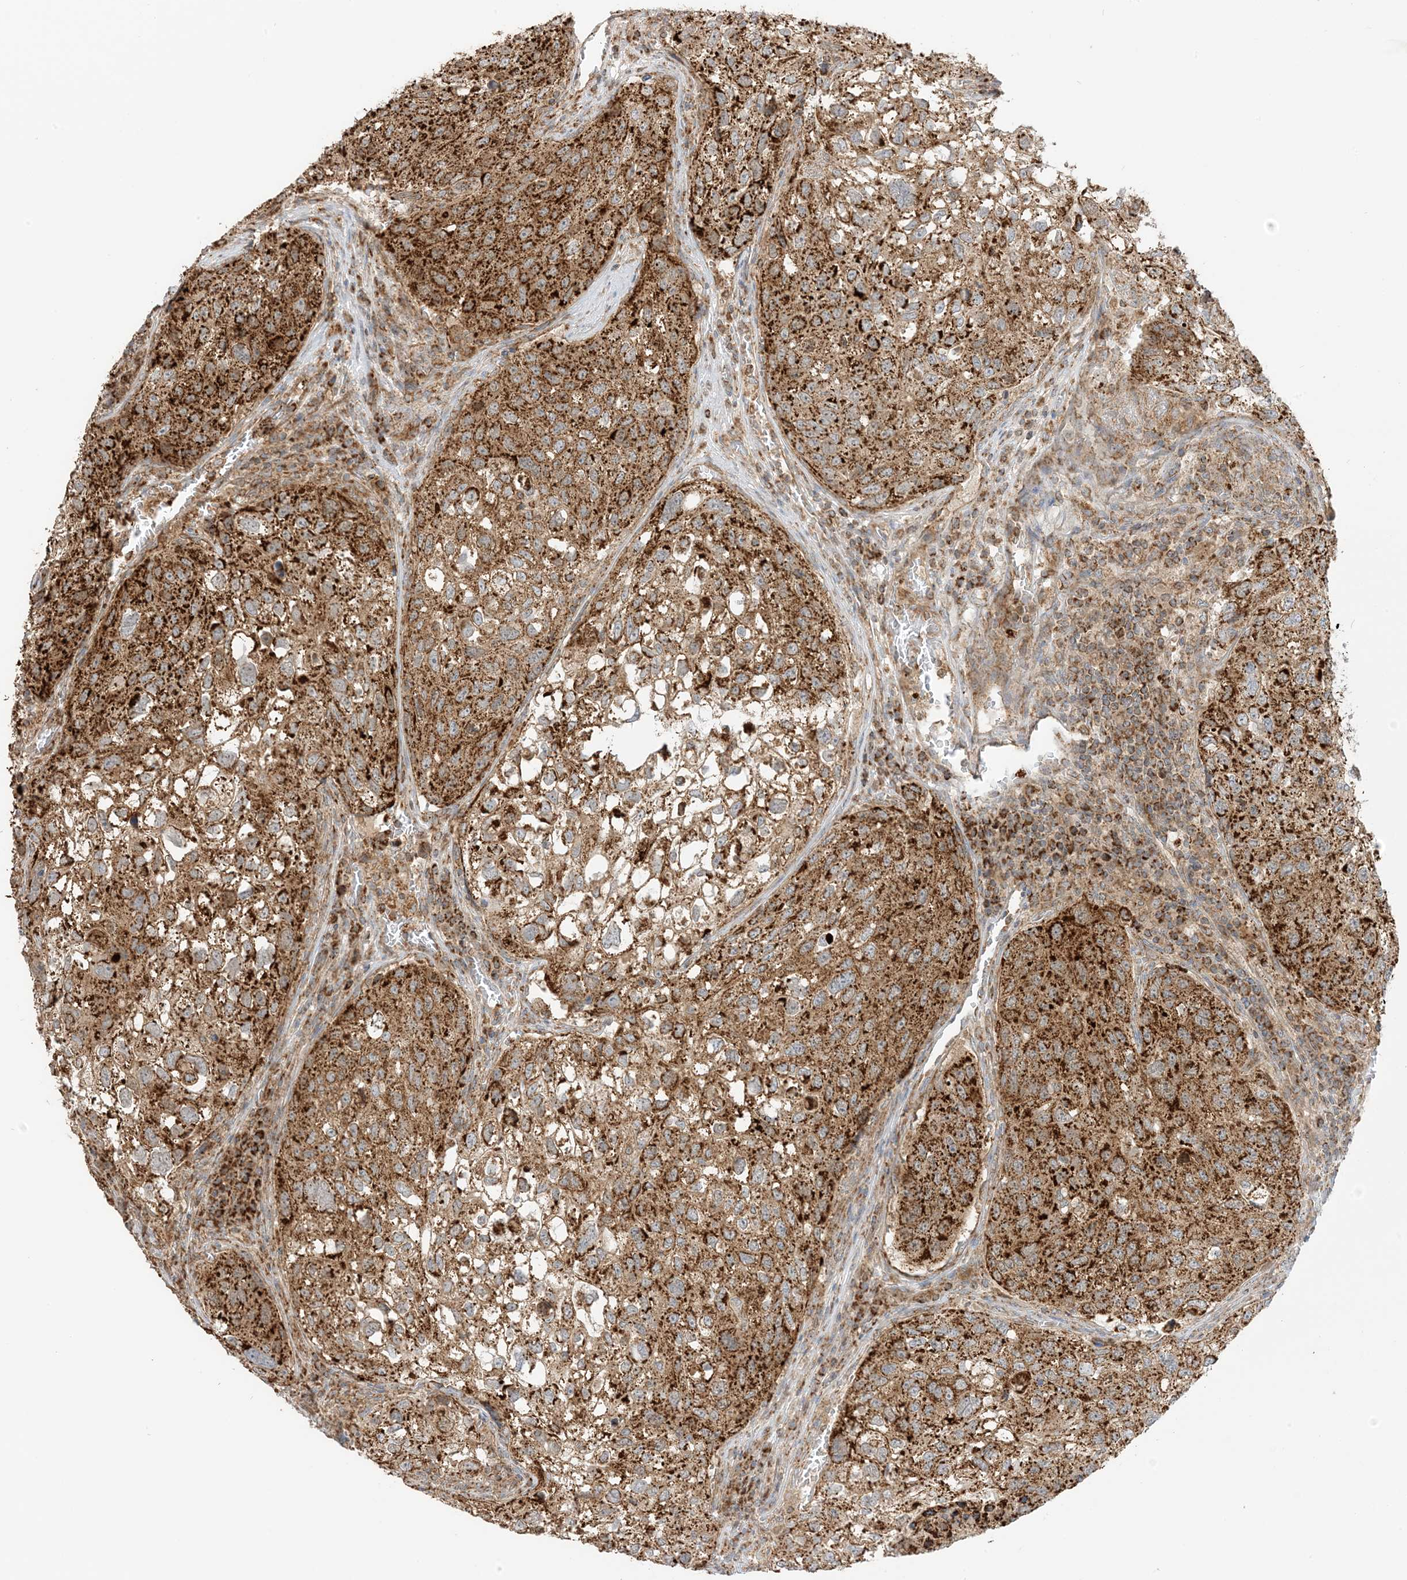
{"staining": {"intensity": "strong", "quantity": ">75%", "location": "cytoplasmic/membranous"}, "tissue": "urothelial cancer", "cell_type": "Tumor cells", "image_type": "cancer", "snomed": [{"axis": "morphology", "description": "Urothelial carcinoma, High grade"}, {"axis": "topography", "description": "Lymph node"}, {"axis": "topography", "description": "Urinary bladder"}], "caption": "Strong cytoplasmic/membranous expression for a protein is appreciated in about >75% of tumor cells of urothelial cancer using immunohistochemistry (IHC).", "gene": "N4BP3", "patient": {"sex": "male", "age": 51}}